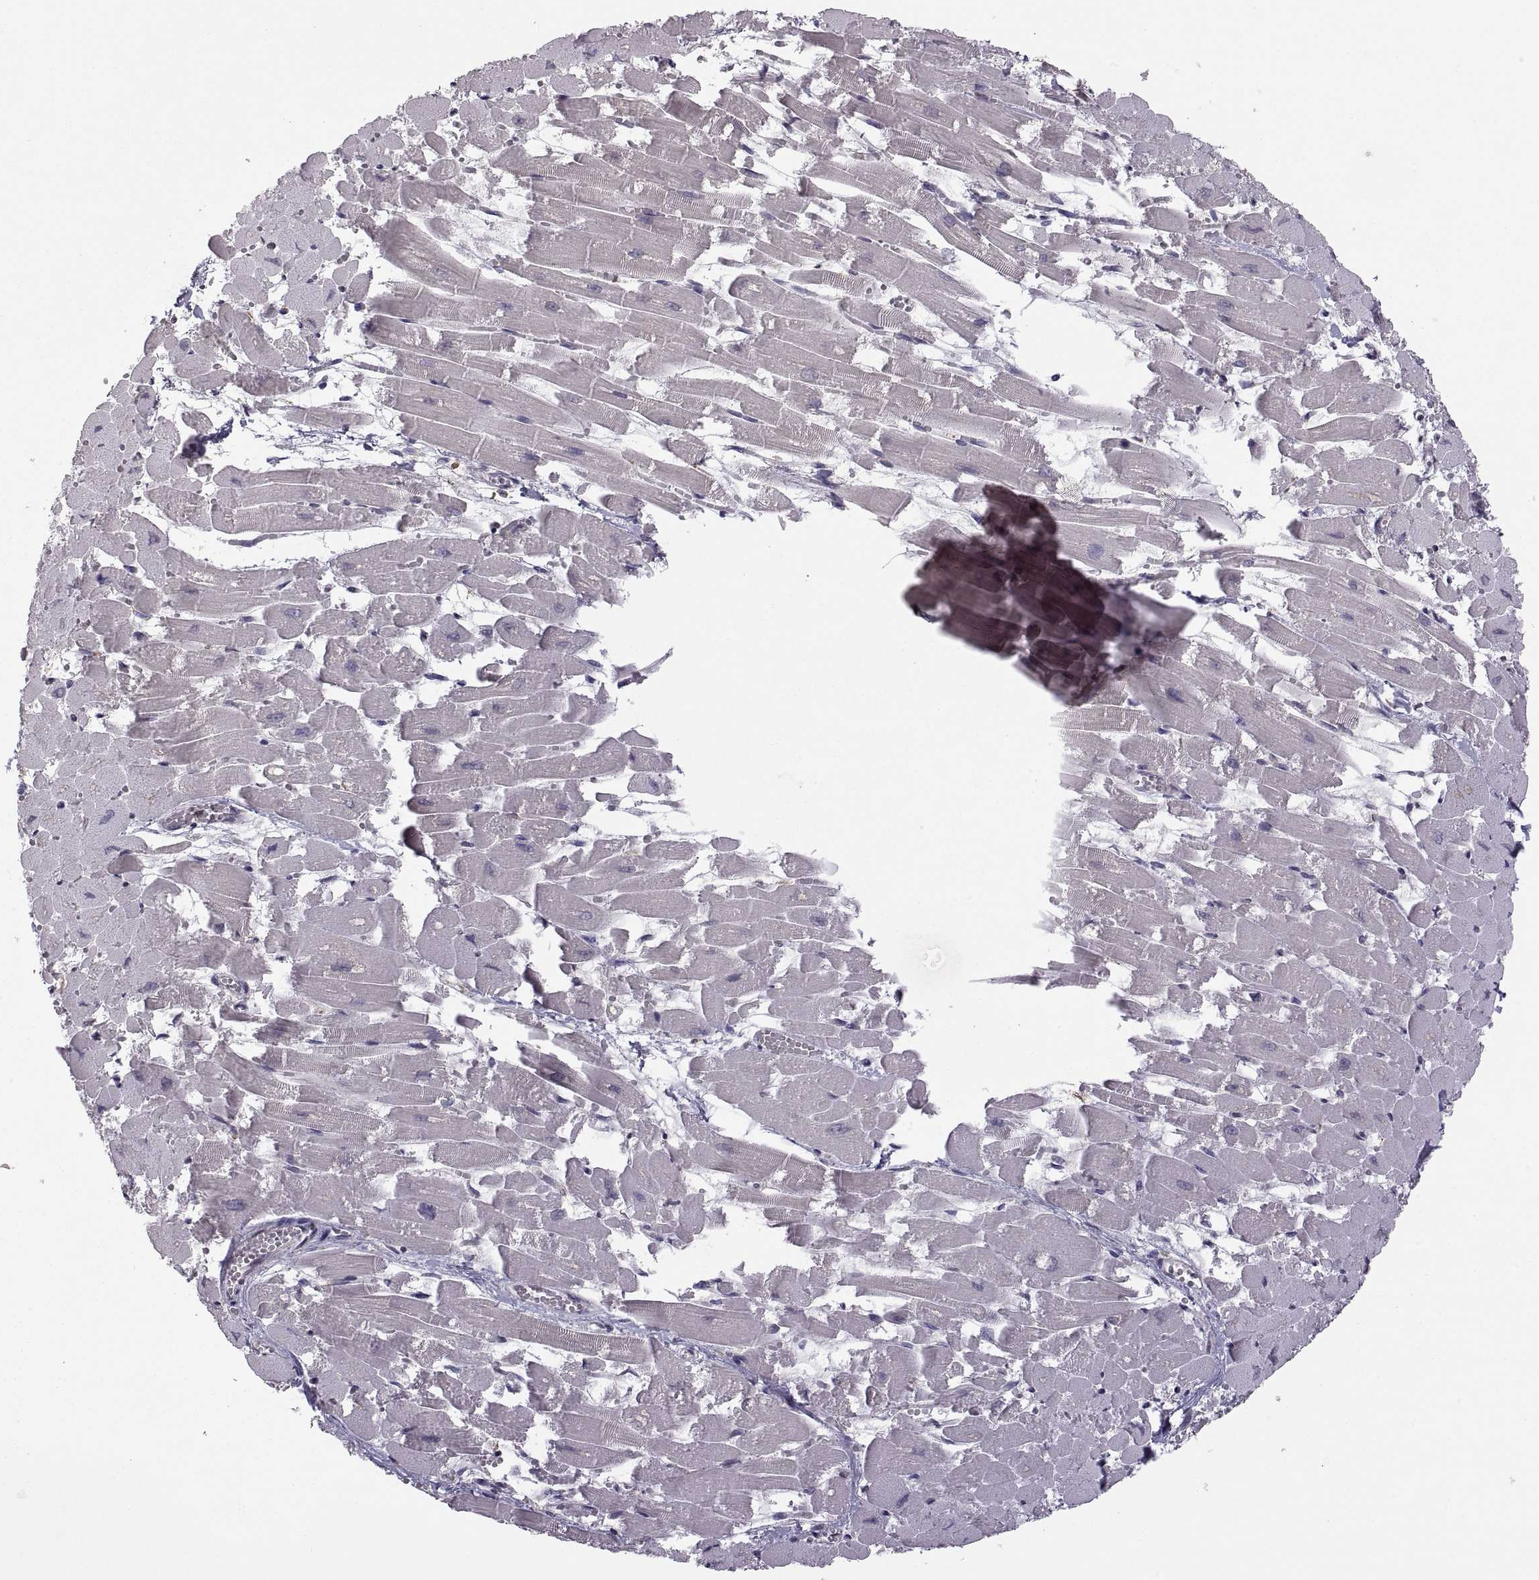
{"staining": {"intensity": "negative", "quantity": "none", "location": "none"}, "tissue": "heart muscle", "cell_type": "Cardiomyocytes", "image_type": "normal", "snomed": [{"axis": "morphology", "description": "Normal tissue, NOS"}, {"axis": "topography", "description": "Heart"}], "caption": "IHC image of unremarkable human heart muscle stained for a protein (brown), which demonstrates no staining in cardiomyocytes.", "gene": "PDIA3", "patient": {"sex": "female", "age": 52}}